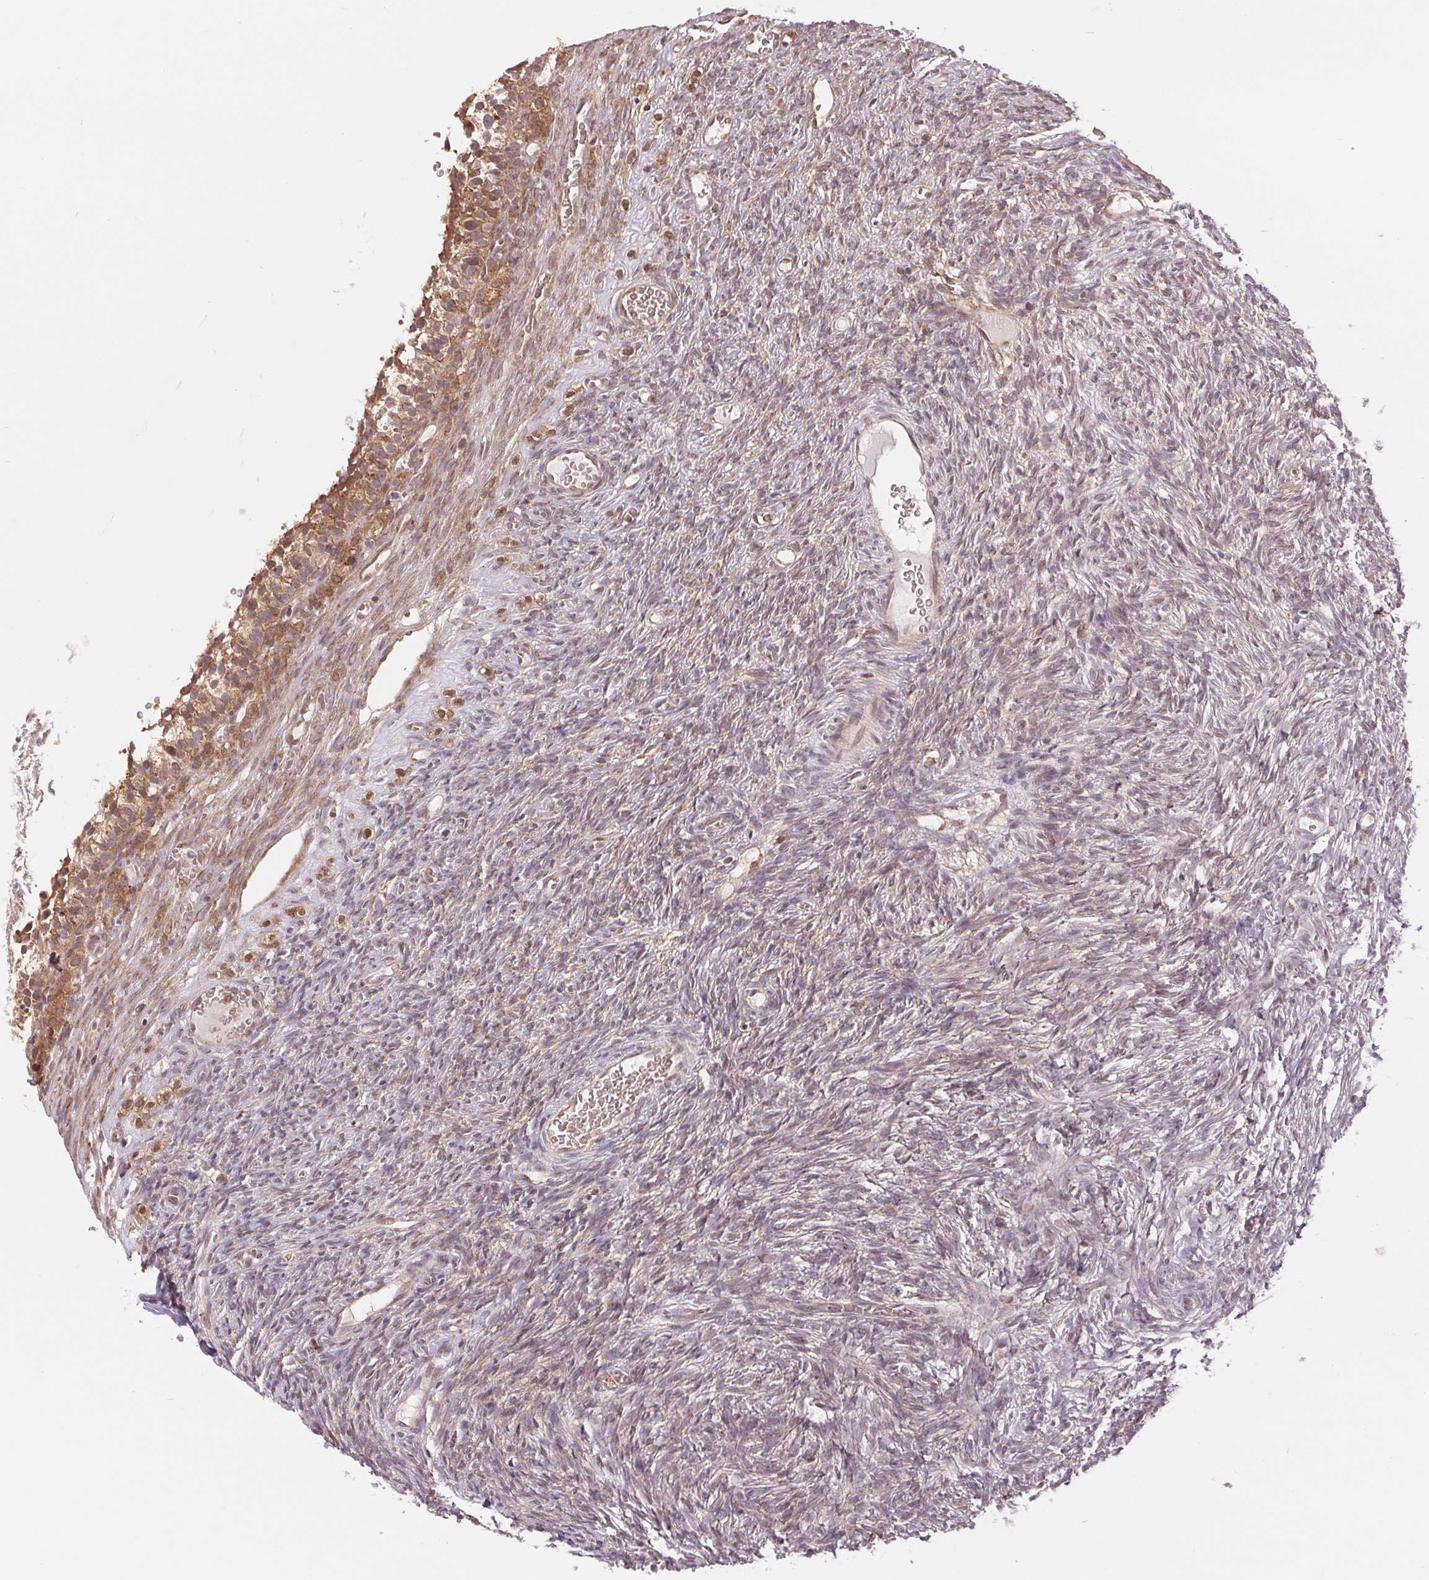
{"staining": {"intensity": "weak", "quantity": "25%-75%", "location": "cytoplasmic/membranous,nuclear"}, "tissue": "ovary", "cell_type": "Ovarian stroma cells", "image_type": "normal", "snomed": [{"axis": "morphology", "description": "Normal tissue, NOS"}, {"axis": "topography", "description": "Ovary"}], "caption": "IHC (DAB) staining of unremarkable ovary shows weak cytoplasmic/membranous,nuclear protein staining in about 25%-75% of ovarian stroma cells. (IHC, brightfield microscopy, high magnification).", "gene": "BTF3L4", "patient": {"sex": "female", "age": 34}}